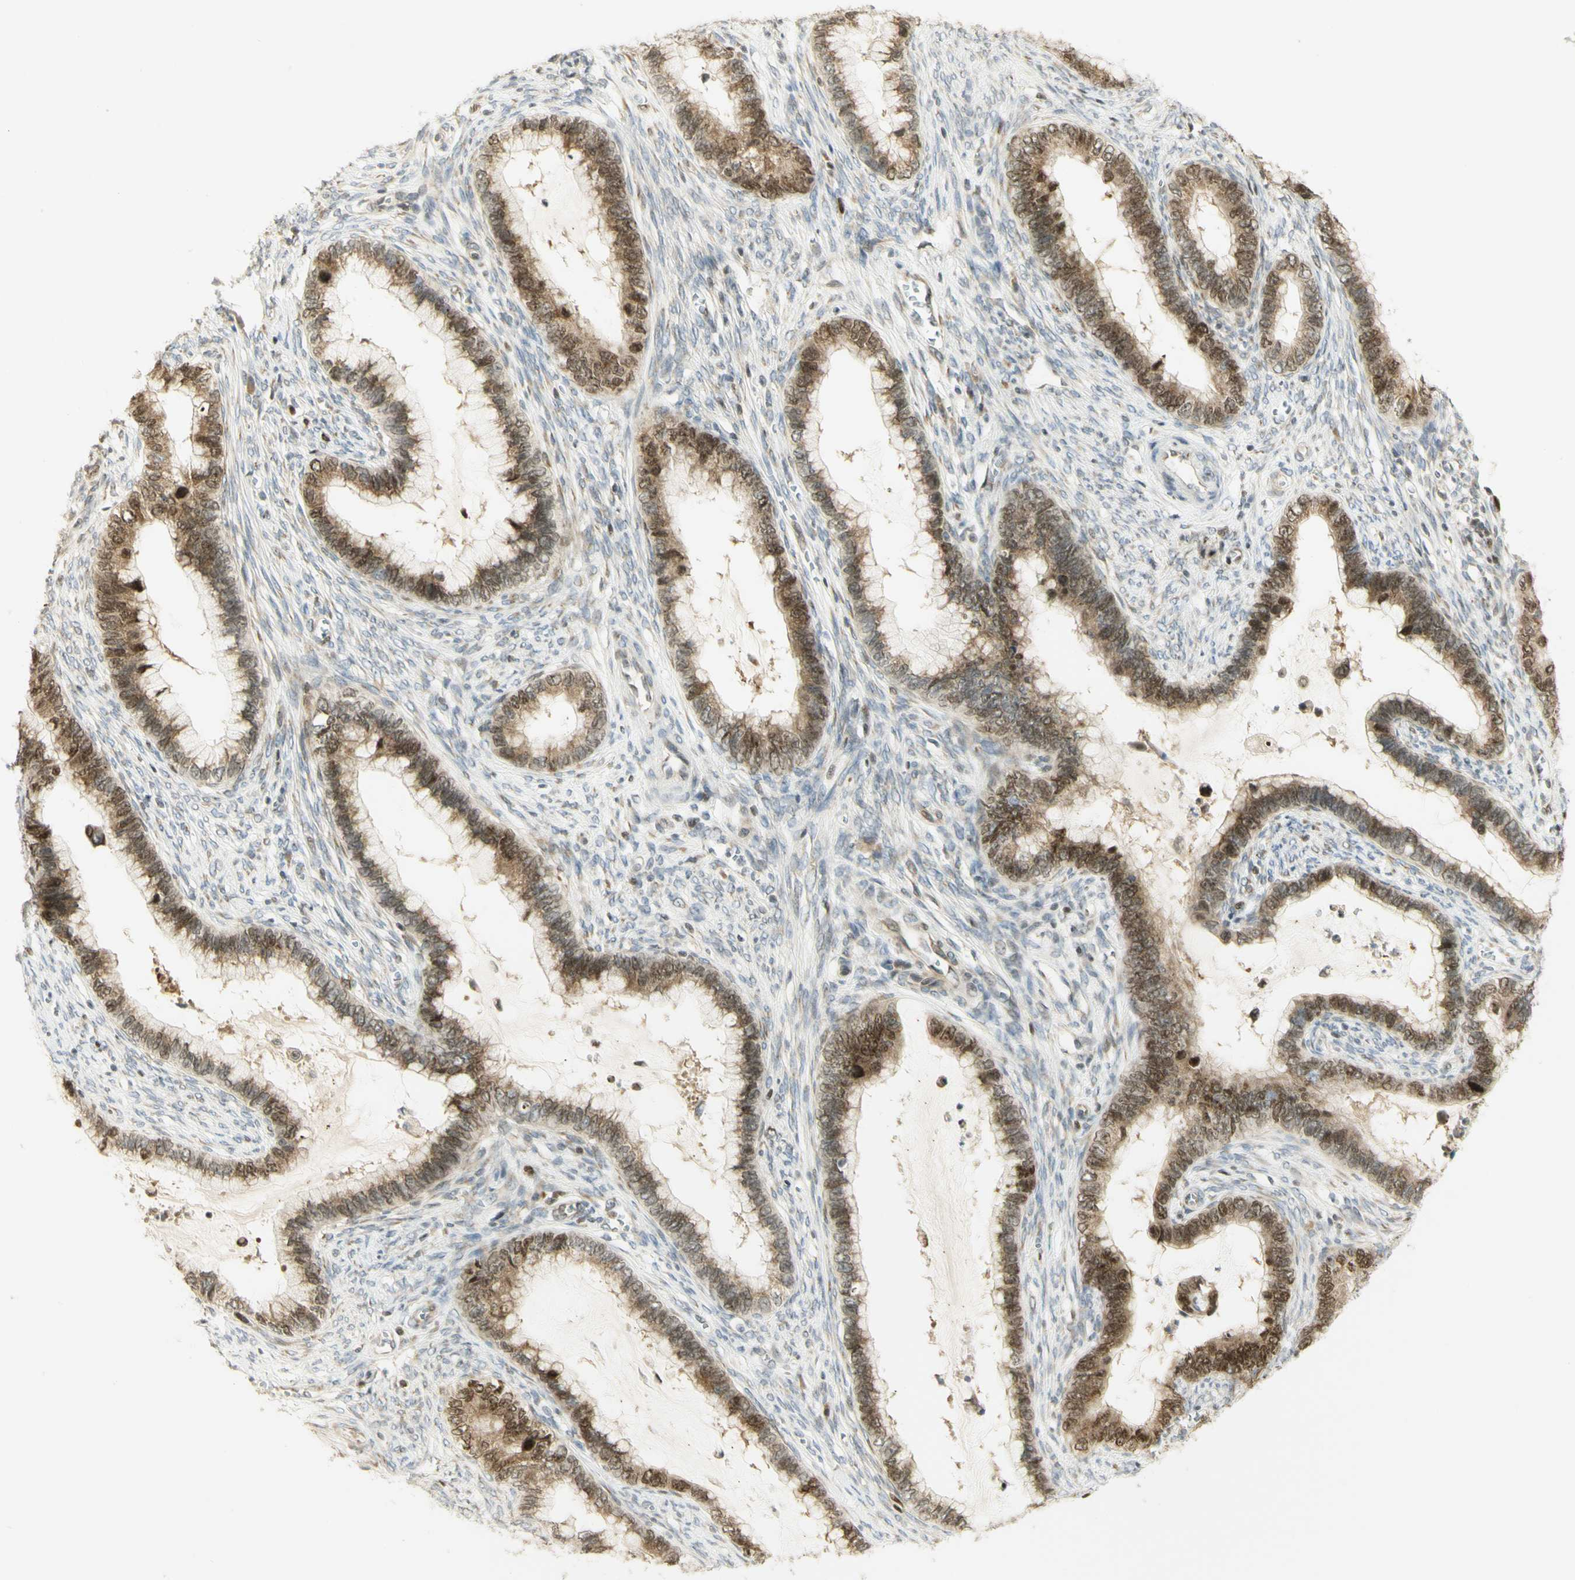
{"staining": {"intensity": "moderate", "quantity": ">75%", "location": "cytoplasmic/membranous,nuclear"}, "tissue": "cervical cancer", "cell_type": "Tumor cells", "image_type": "cancer", "snomed": [{"axis": "morphology", "description": "Adenocarcinoma, NOS"}, {"axis": "topography", "description": "Cervix"}], "caption": "IHC (DAB) staining of human cervical adenocarcinoma displays moderate cytoplasmic/membranous and nuclear protein positivity in about >75% of tumor cells.", "gene": "KIF11", "patient": {"sex": "female", "age": 44}}